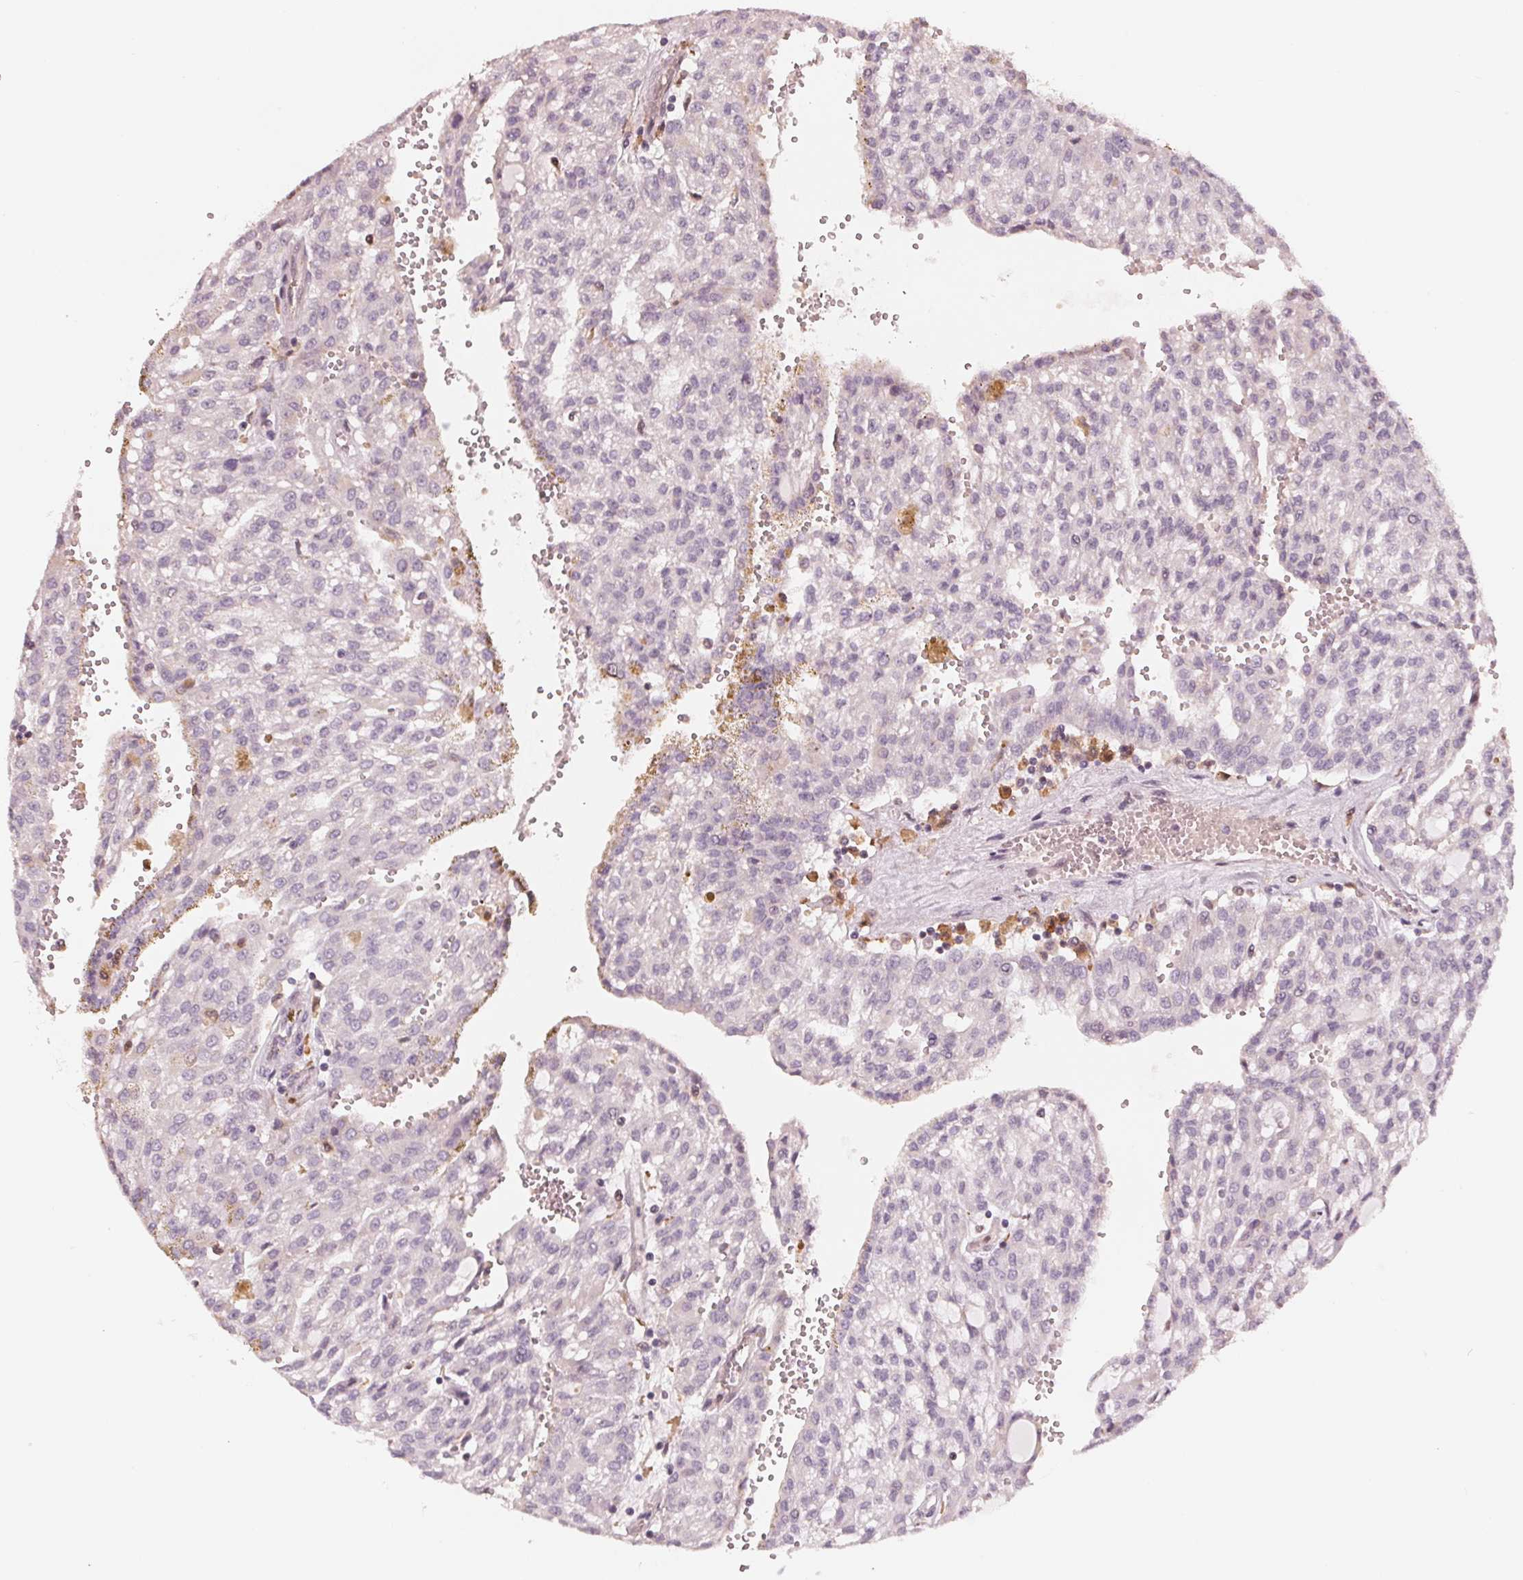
{"staining": {"intensity": "negative", "quantity": "none", "location": "none"}, "tissue": "renal cancer", "cell_type": "Tumor cells", "image_type": "cancer", "snomed": [{"axis": "morphology", "description": "Adenocarcinoma, NOS"}, {"axis": "topography", "description": "Kidney"}], "caption": "Micrograph shows no significant protein positivity in tumor cells of renal cancer (adenocarcinoma).", "gene": "IL9R", "patient": {"sex": "male", "age": 63}}